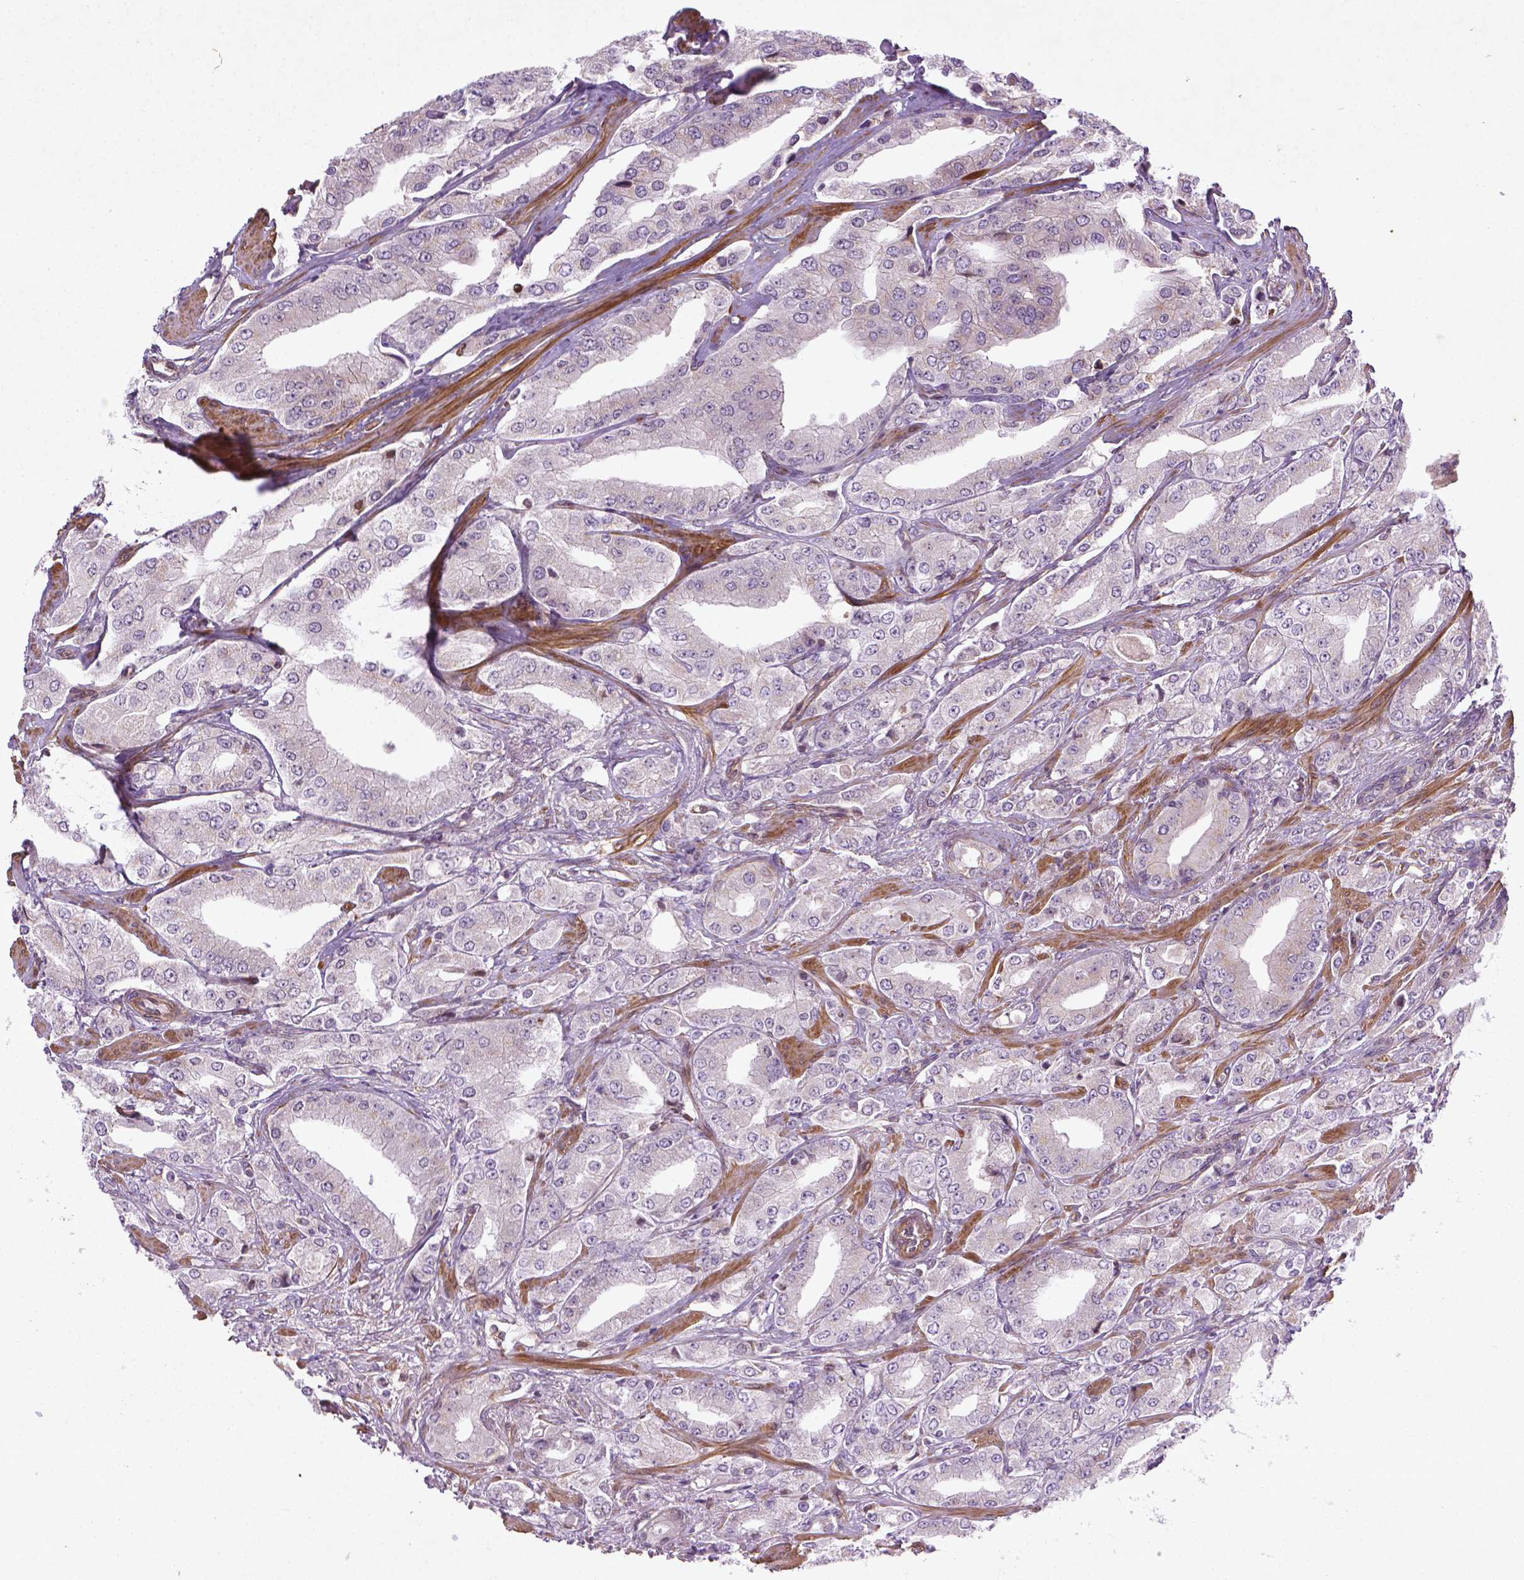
{"staining": {"intensity": "weak", "quantity": "<25%", "location": "cytoplasmic/membranous"}, "tissue": "prostate cancer", "cell_type": "Tumor cells", "image_type": "cancer", "snomed": [{"axis": "morphology", "description": "Adenocarcinoma, Low grade"}, {"axis": "topography", "description": "Prostate"}], "caption": "Low-grade adenocarcinoma (prostate) was stained to show a protein in brown. There is no significant positivity in tumor cells. Nuclei are stained in blue.", "gene": "TCHP", "patient": {"sex": "male", "age": 60}}